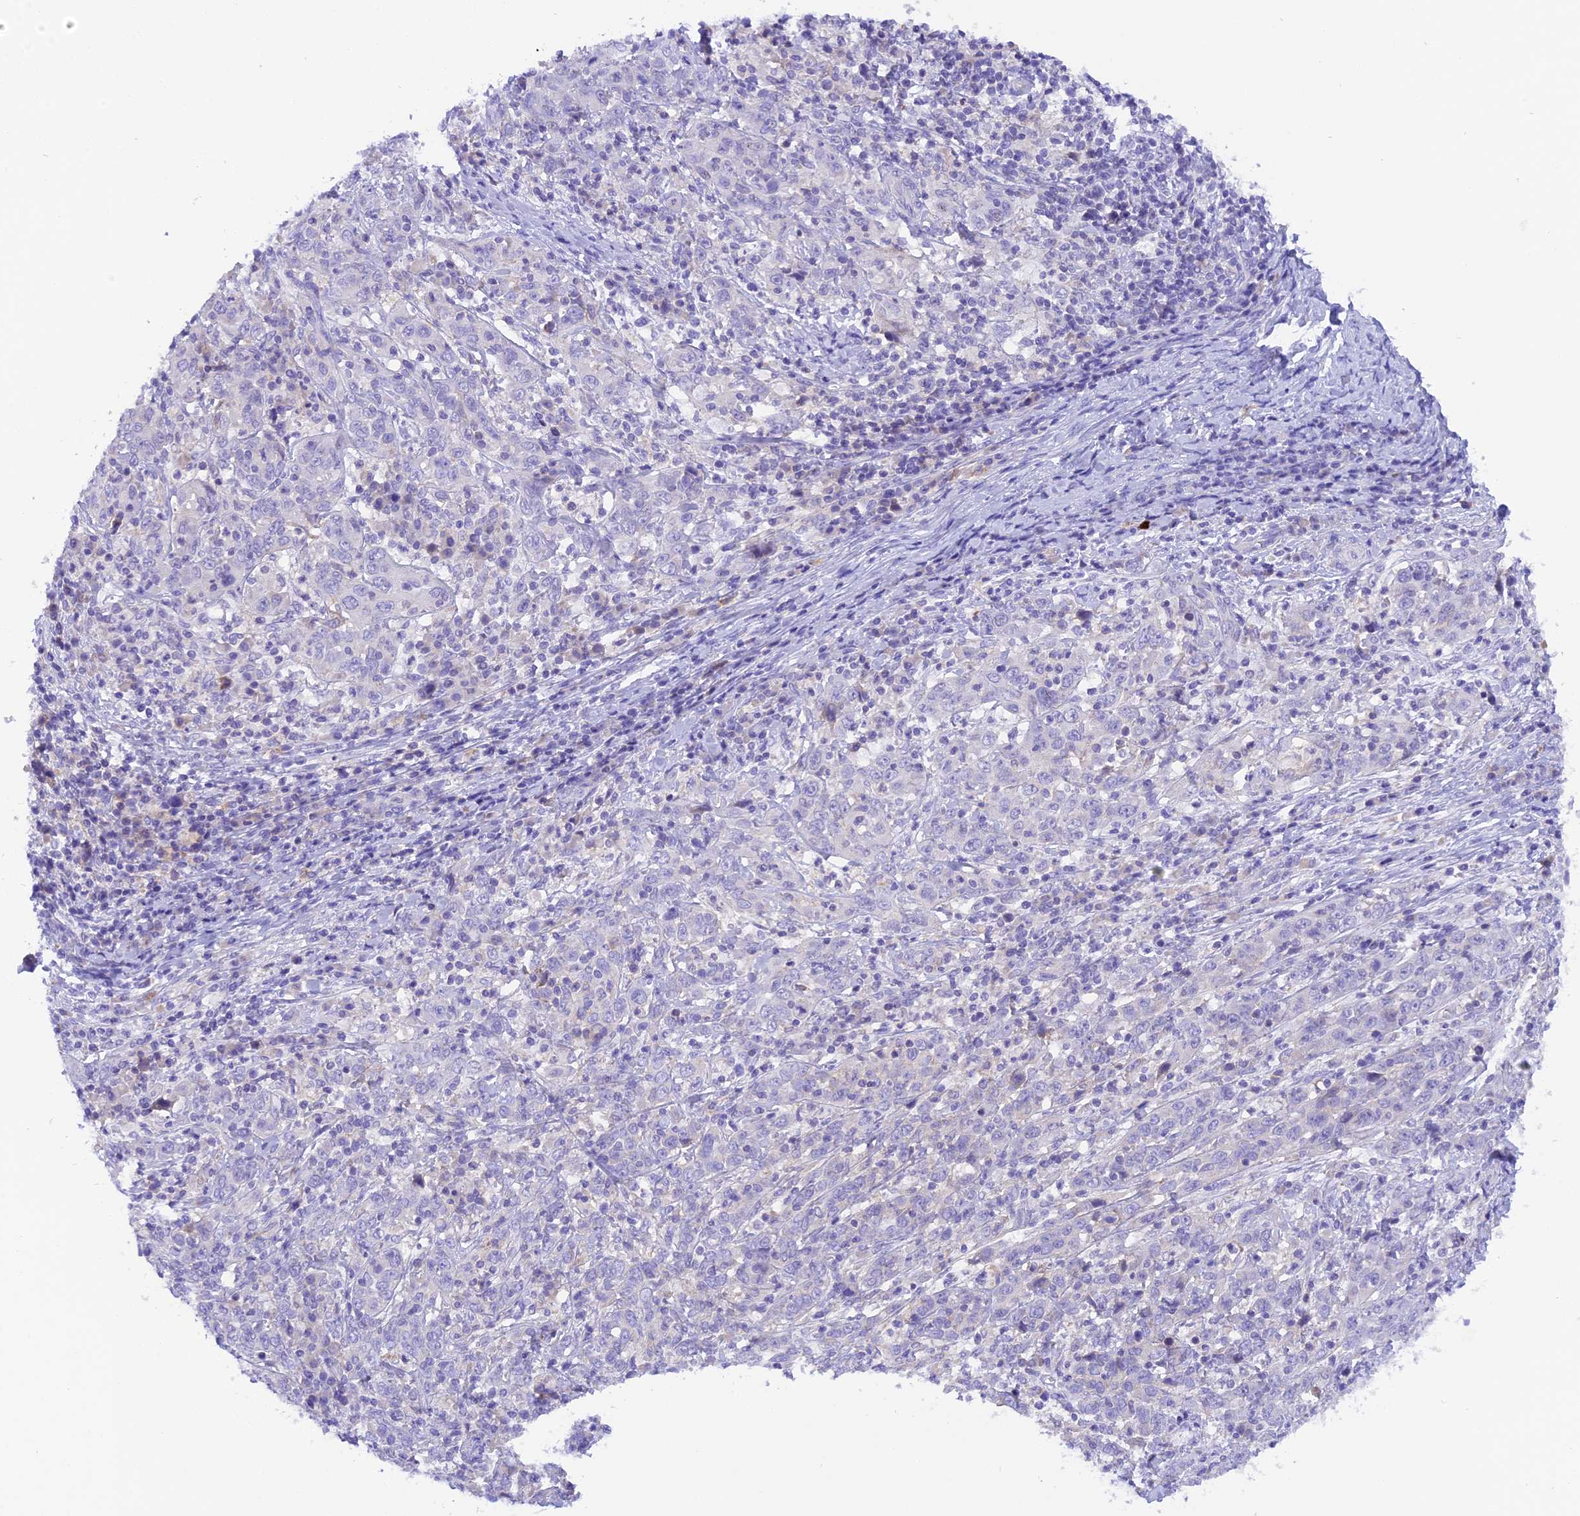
{"staining": {"intensity": "negative", "quantity": "none", "location": "none"}, "tissue": "cervical cancer", "cell_type": "Tumor cells", "image_type": "cancer", "snomed": [{"axis": "morphology", "description": "Squamous cell carcinoma, NOS"}, {"axis": "topography", "description": "Cervix"}], "caption": "Cervical squamous cell carcinoma stained for a protein using immunohistochemistry (IHC) exhibits no staining tumor cells.", "gene": "COL6A5", "patient": {"sex": "female", "age": 46}}